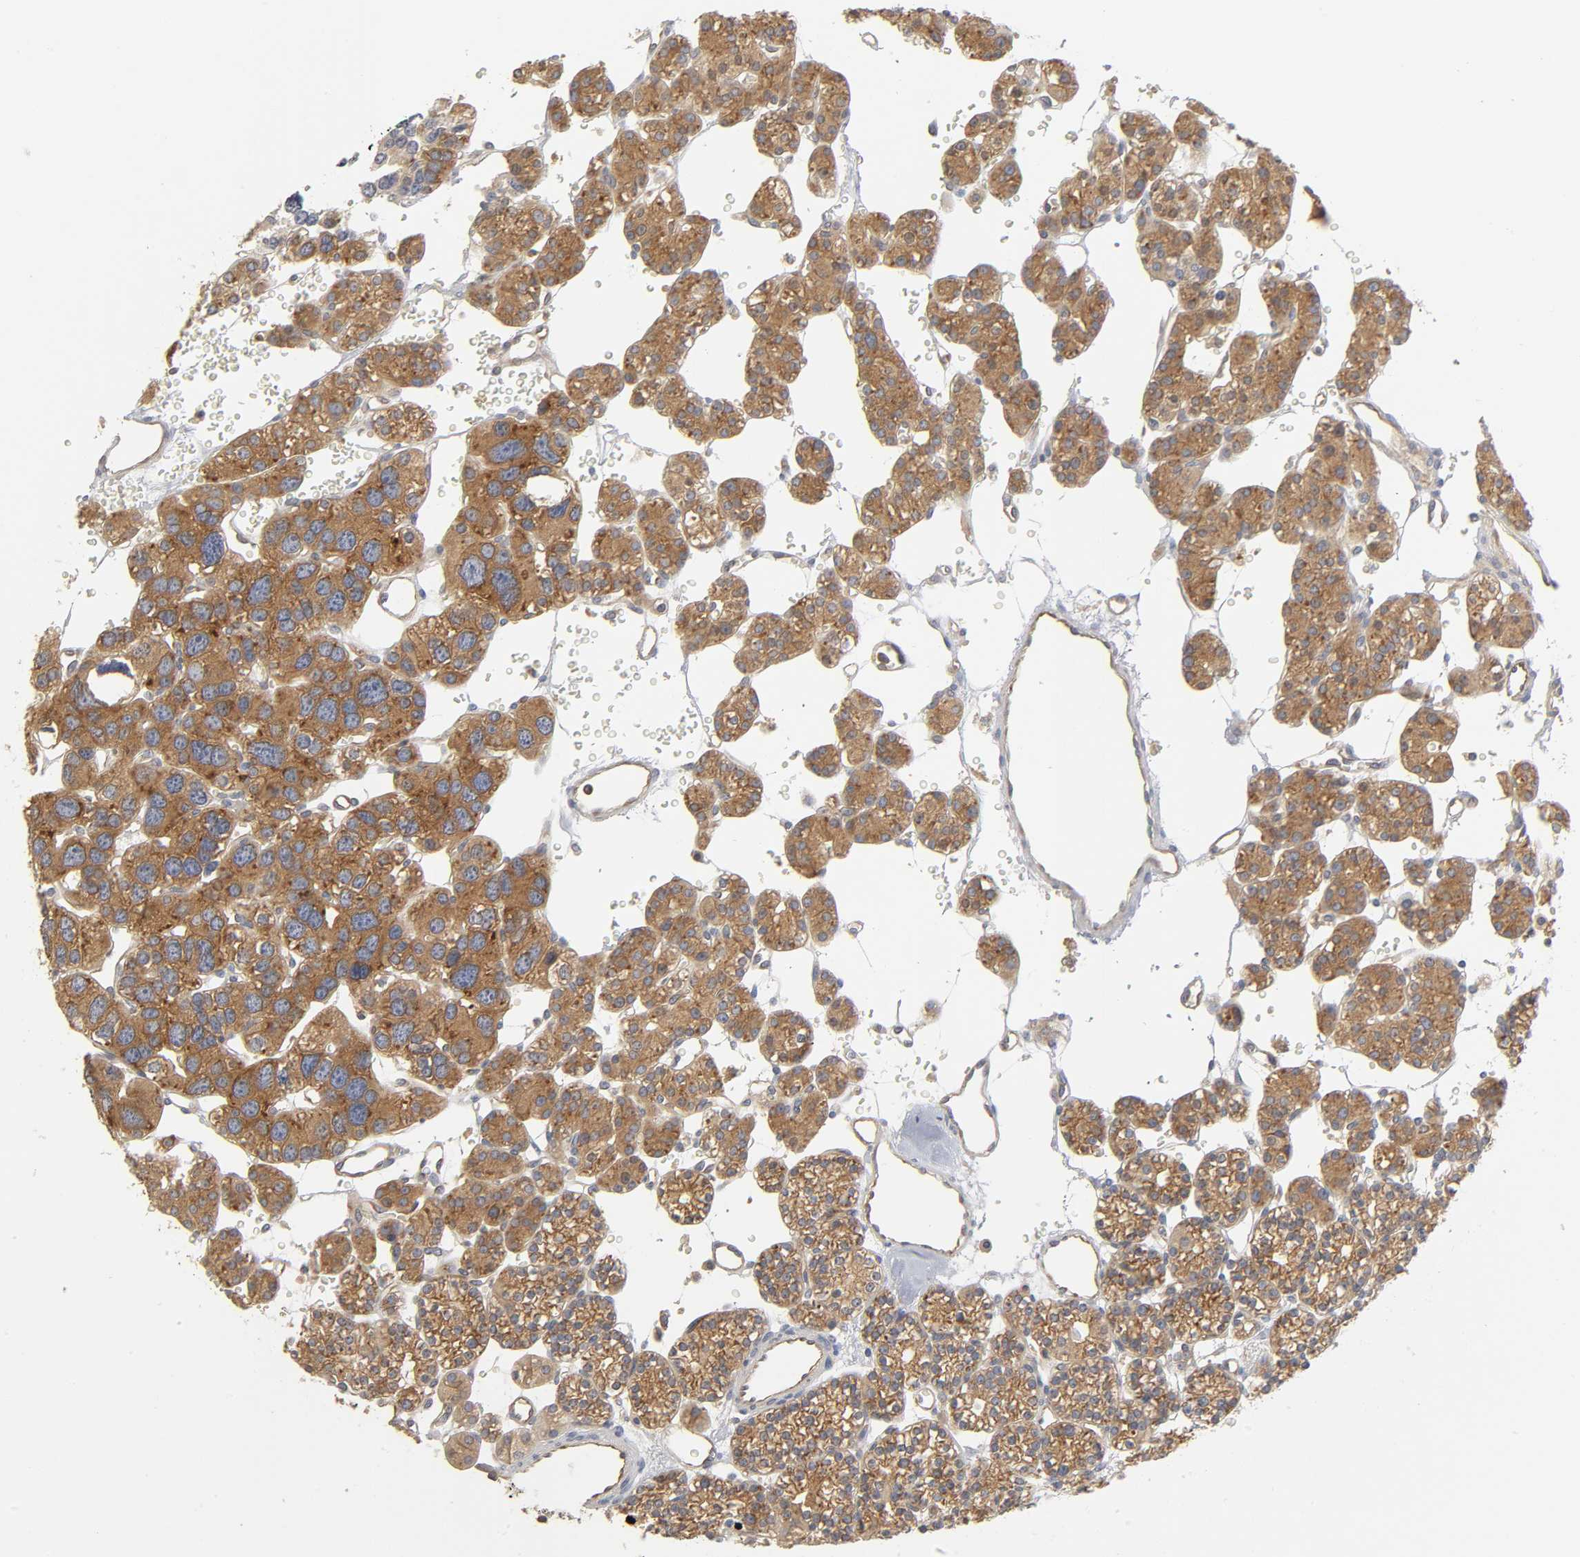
{"staining": {"intensity": "moderate", "quantity": ">75%", "location": "cytoplasmic/membranous"}, "tissue": "parathyroid gland", "cell_type": "Glandular cells", "image_type": "normal", "snomed": [{"axis": "morphology", "description": "Normal tissue, NOS"}, {"axis": "topography", "description": "Parathyroid gland"}], "caption": "Immunohistochemistry photomicrograph of normal parathyroid gland: human parathyroid gland stained using immunohistochemistry reveals medium levels of moderate protein expression localized specifically in the cytoplasmic/membranous of glandular cells, appearing as a cytoplasmic/membranous brown color.", "gene": "IQCJ", "patient": {"sex": "female", "age": 64}}